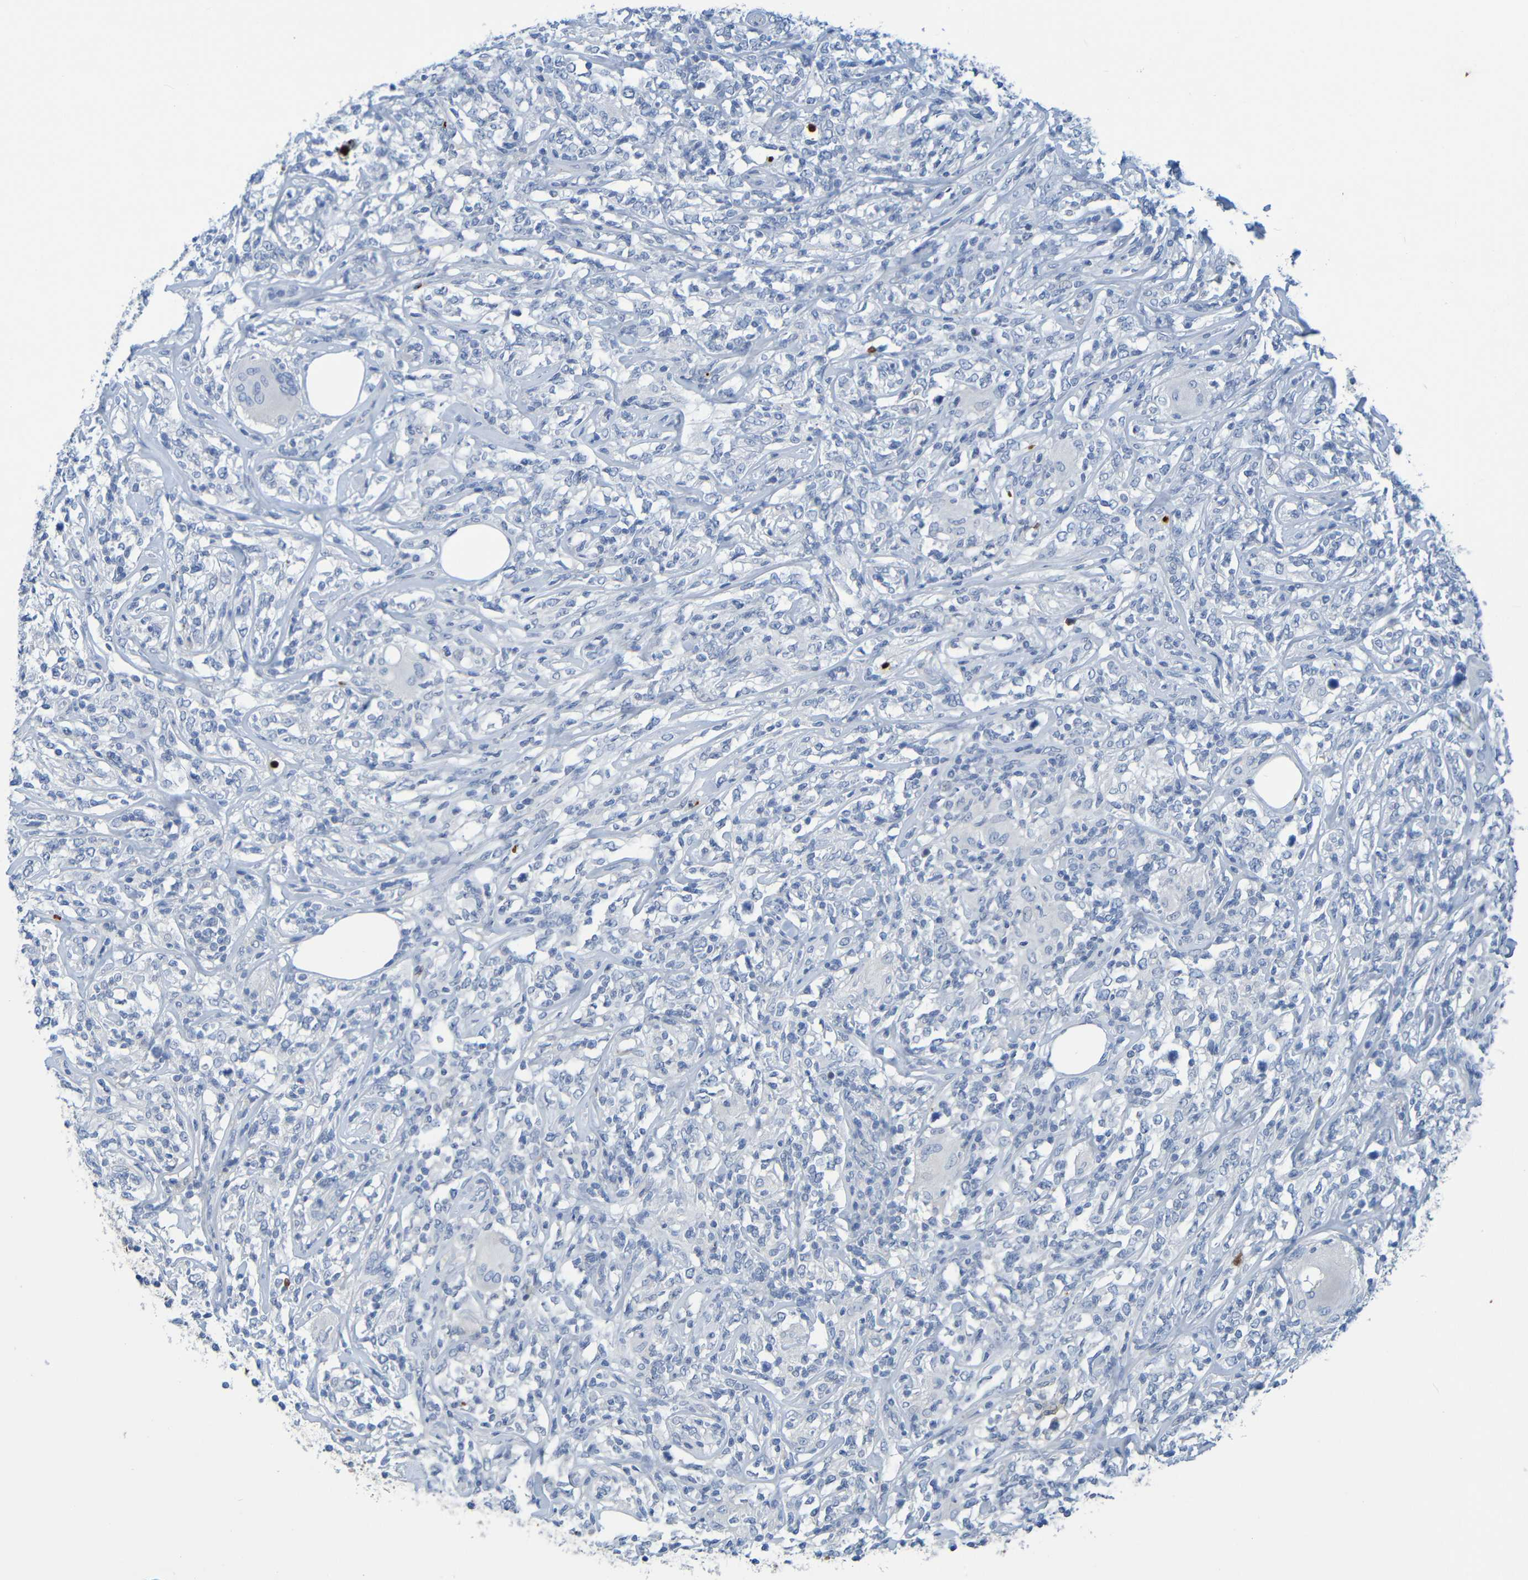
{"staining": {"intensity": "negative", "quantity": "none", "location": "none"}, "tissue": "lymphoma", "cell_type": "Tumor cells", "image_type": "cancer", "snomed": [{"axis": "morphology", "description": "Malignant lymphoma, non-Hodgkin's type, High grade"}, {"axis": "topography", "description": "Lymph node"}], "caption": "IHC histopathology image of human malignant lymphoma, non-Hodgkin's type (high-grade) stained for a protein (brown), which demonstrates no positivity in tumor cells. Brightfield microscopy of immunohistochemistry stained with DAB (3,3'-diaminobenzidine) (brown) and hematoxylin (blue), captured at high magnification.", "gene": "IL10", "patient": {"sex": "female", "age": 84}}